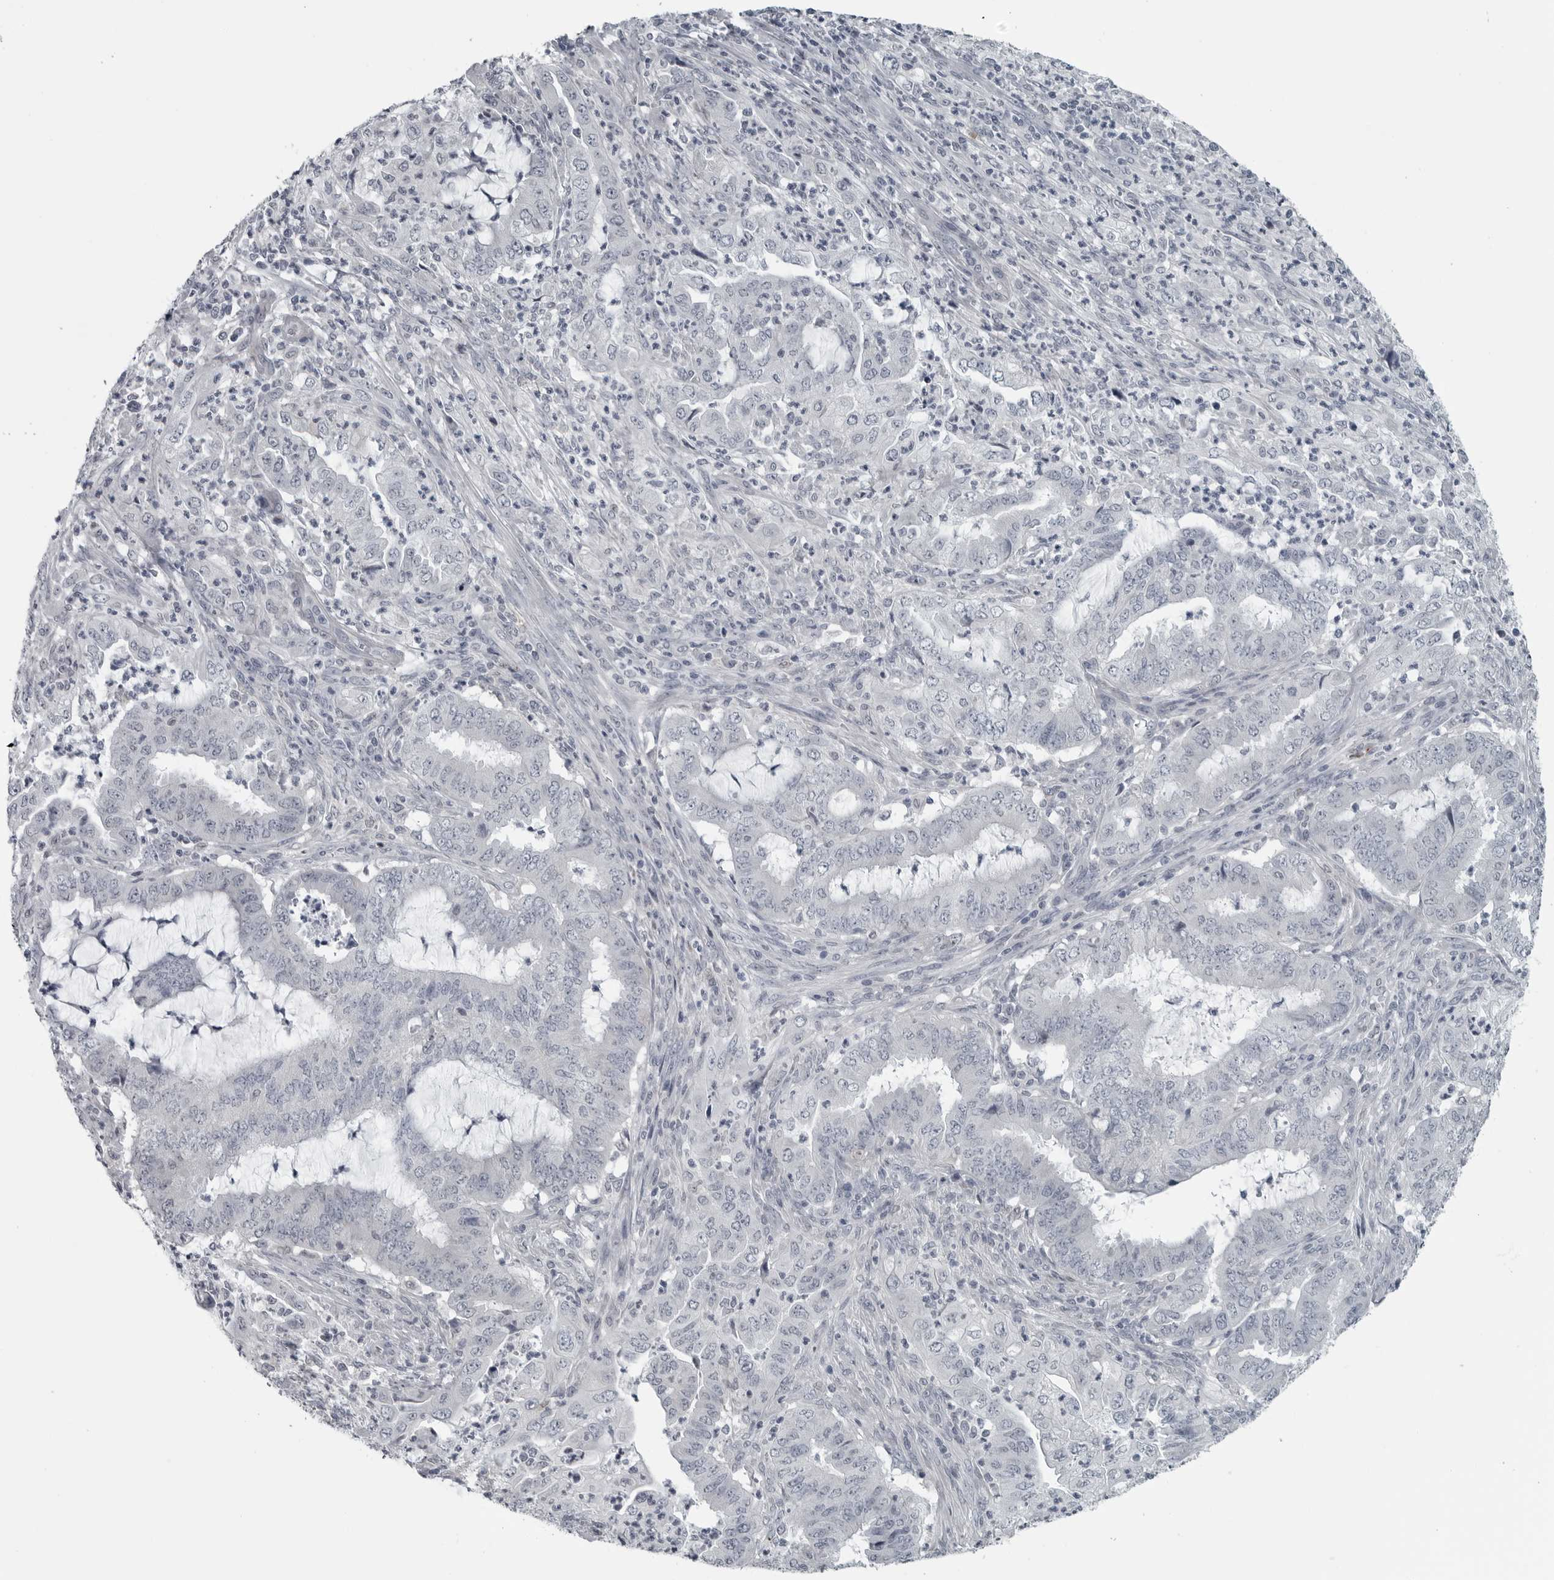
{"staining": {"intensity": "negative", "quantity": "none", "location": "none"}, "tissue": "endometrial cancer", "cell_type": "Tumor cells", "image_type": "cancer", "snomed": [{"axis": "morphology", "description": "Adenocarcinoma, NOS"}, {"axis": "topography", "description": "Endometrium"}], "caption": "Immunohistochemistry of endometrial cancer (adenocarcinoma) exhibits no expression in tumor cells.", "gene": "LYSMD1", "patient": {"sex": "female", "age": 51}}